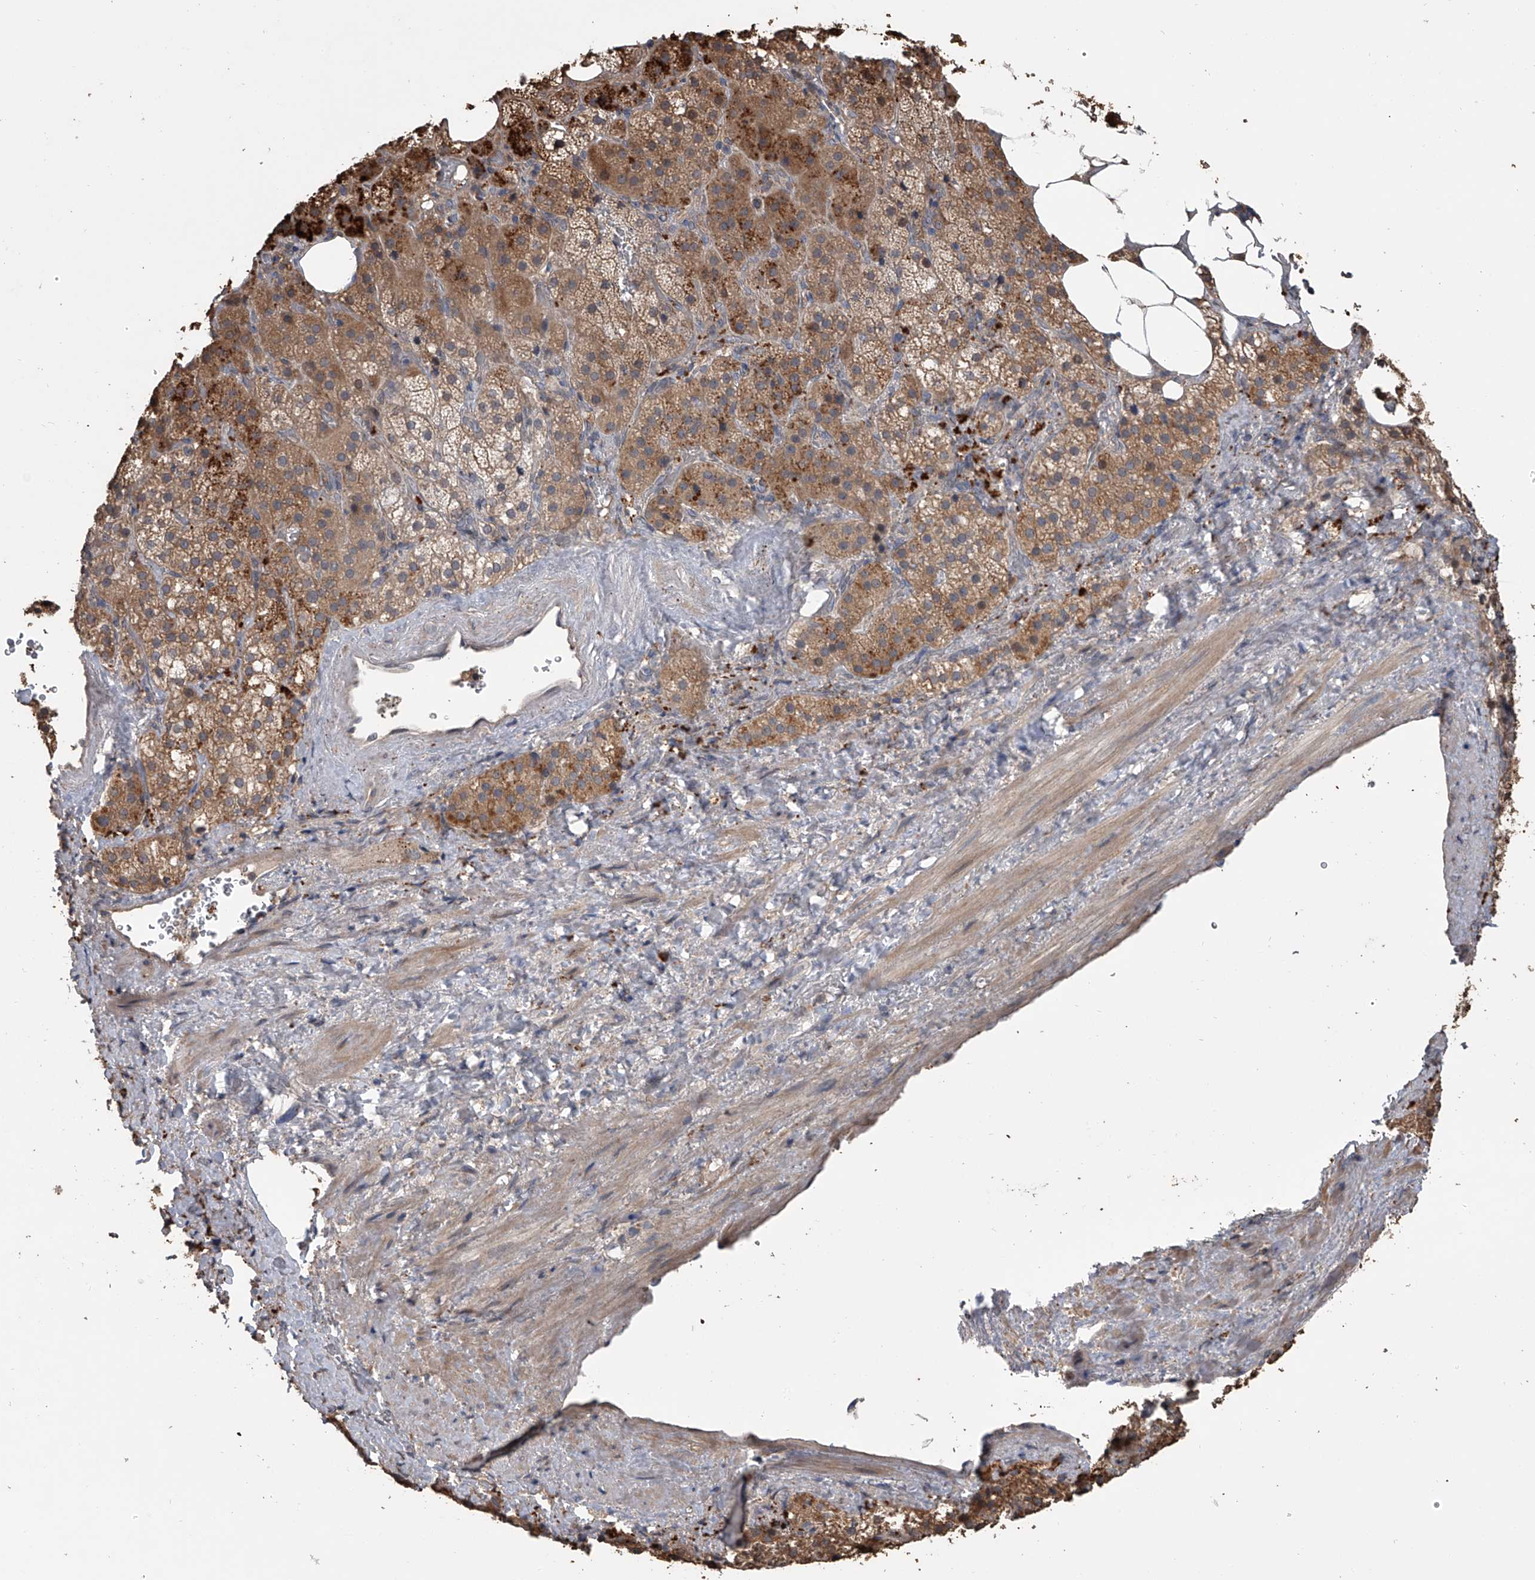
{"staining": {"intensity": "moderate", "quantity": ">75%", "location": "cytoplasmic/membranous"}, "tissue": "adrenal gland", "cell_type": "Glandular cells", "image_type": "normal", "snomed": [{"axis": "morphology", "description": "Normal tissue, NOS"}, {"axis": "topography", "description": "Adrenal gland"}], "caption": "This photomicrograph displays normal adrenal gland stained with immunohistochemistry to label a protein in brown. The cytoplasmic/membranous of glandular cells show moderate positivity for the protein. Nuclei are counter-stained blue.", "gene": "DOCK9", "patient": {"sex": "female", "age": 59}}